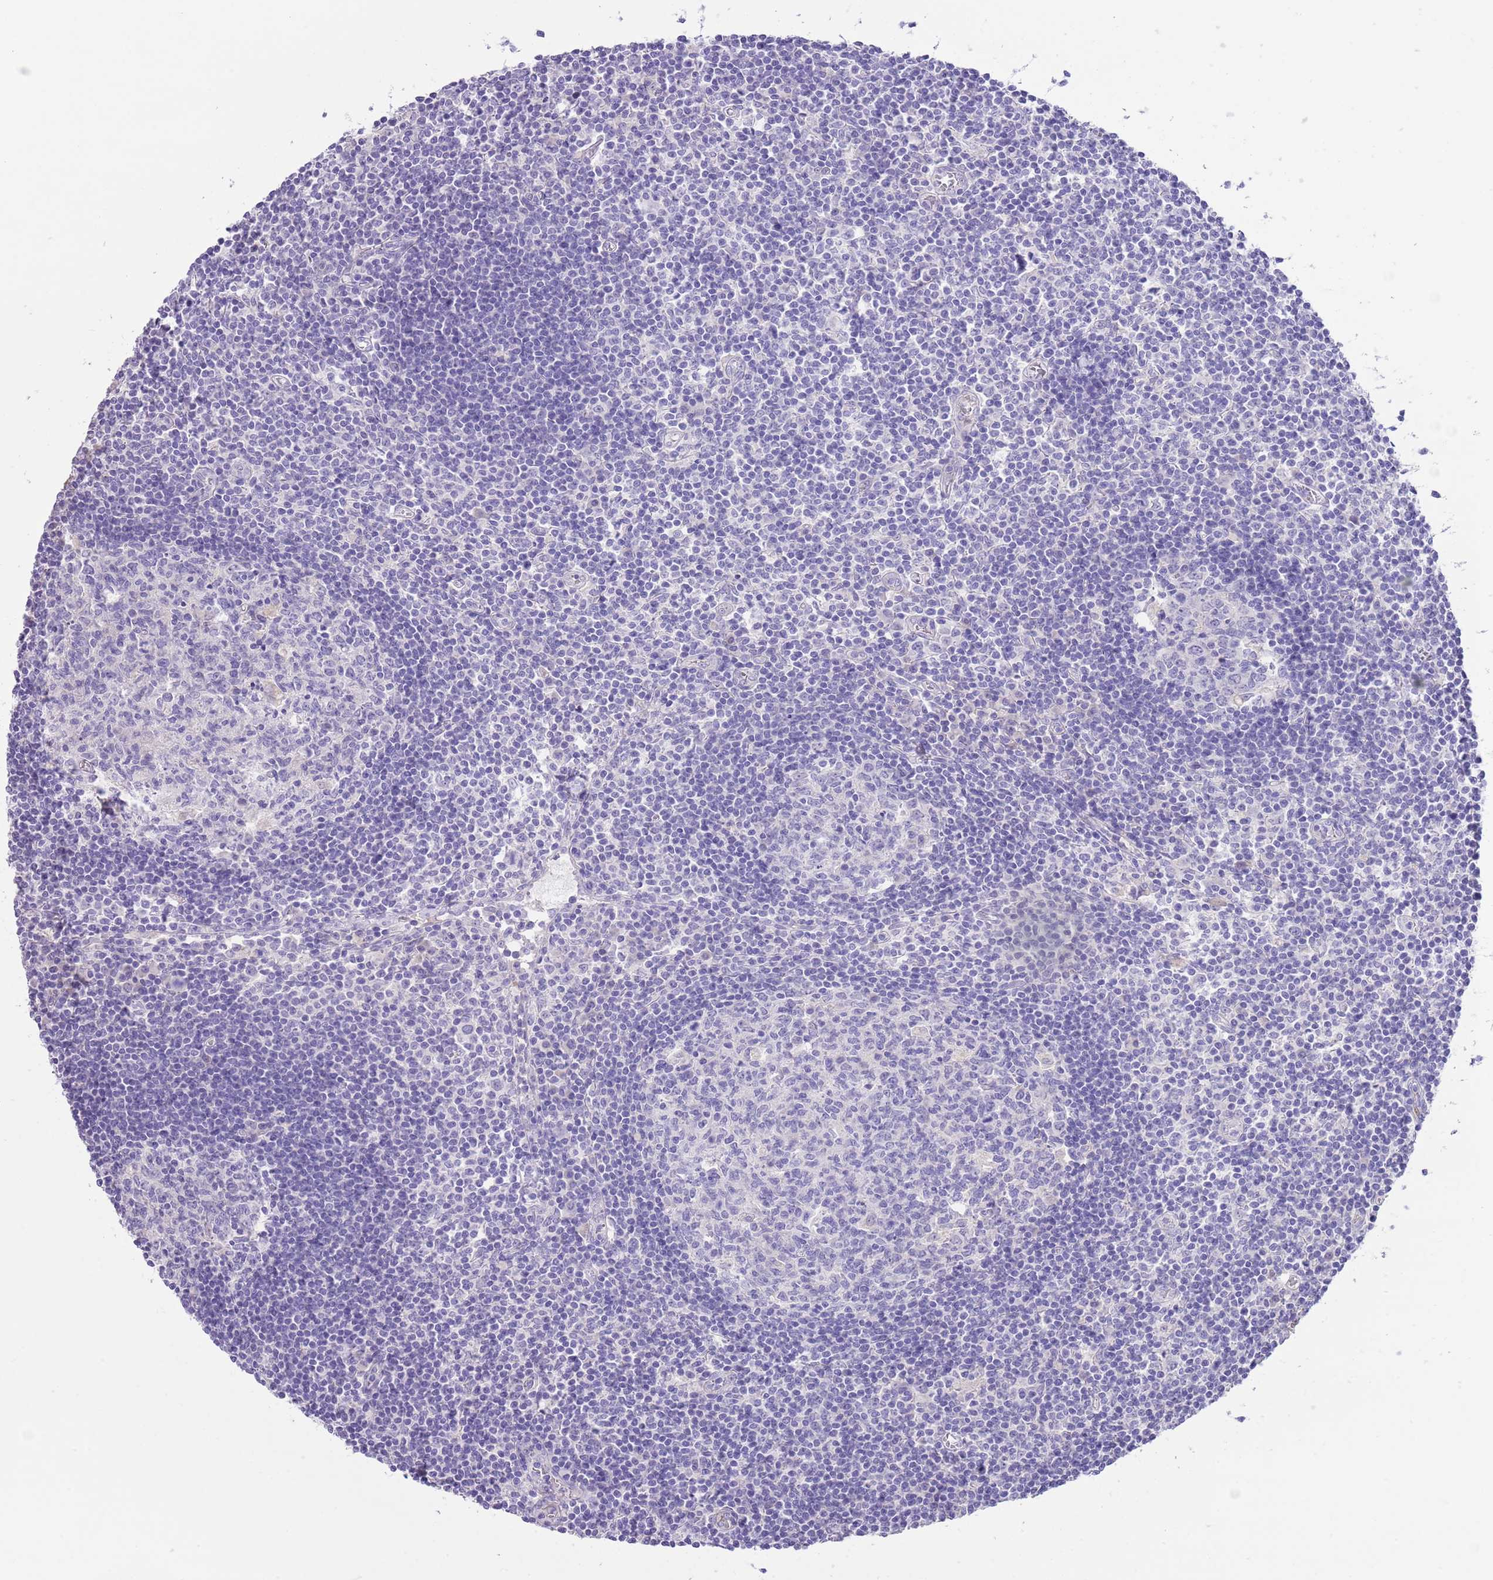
{"staining": {"intensity": "negative", "quantity": "none", "location": "none"}, "tissue": "lymph node", "cell_type": "Germinal center cells", "image_type": "normal", "snomed": [{"axis": "morphology", "description": "Normal tissue, NOS"}, {"axis": "topography", "description": "Lymph node"}], "caption": "Micrograph shows no significant protein staining in germinal center cells of unremarkable lymph node.", "gene": "IGF1", "patient": {"sex": "female", "age": 55}}